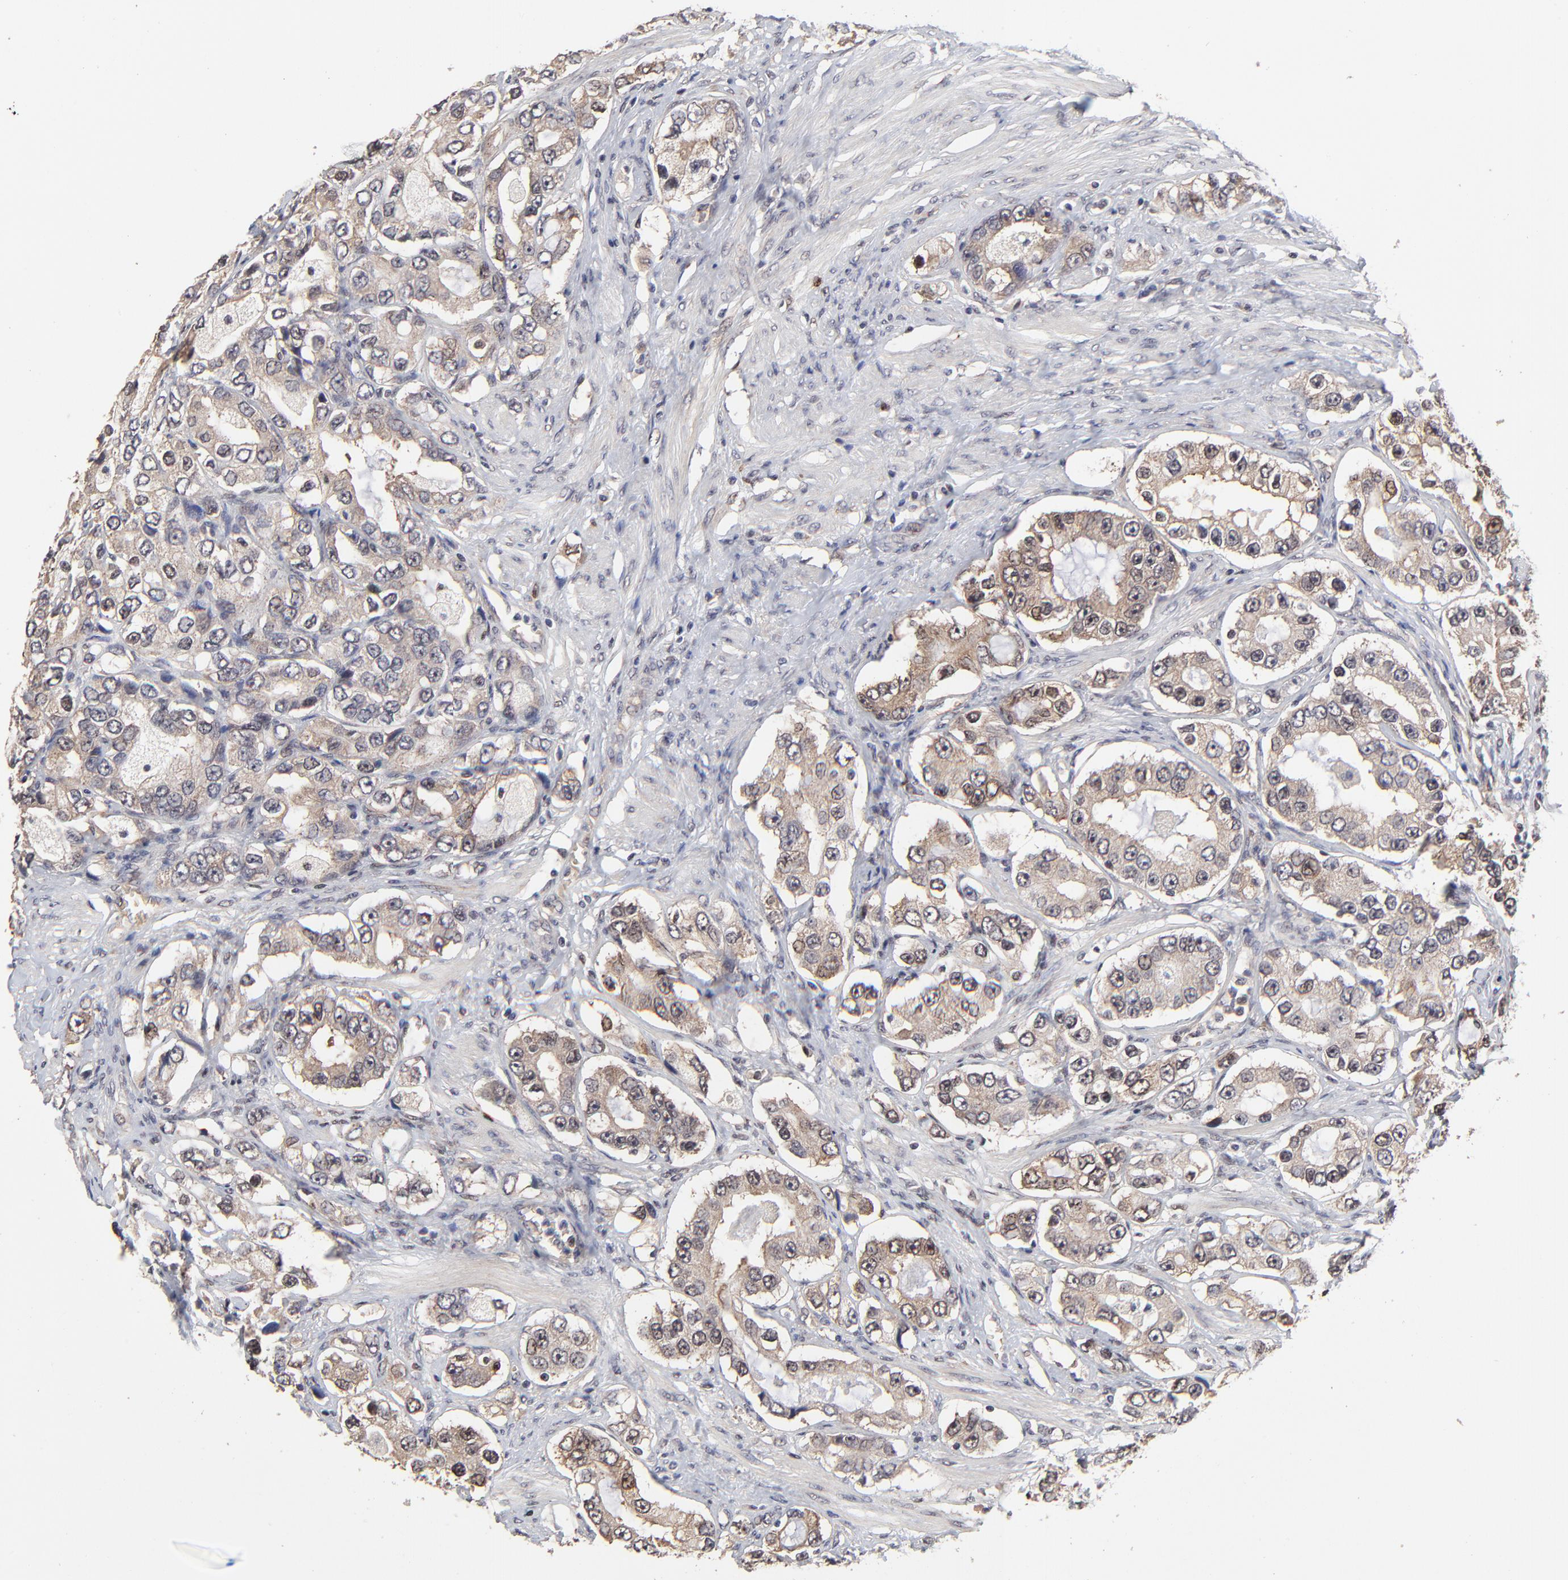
{"staining": {"intensity": "moderate", "quantity": ">75%", "location": "cytoplasmic/membranous"}, "tissue": "prostate cancer", "cell_type": "Tumor cells", "image_type": "cancer", "snomed": [{"axis": "morphology", "description": "Adenocarcinoma, High grade"}, {"axis": "topography", "description": "Prostate"}], "caption": "Immunohistochemical staining of prostate cancer (high-grade adenocarcinoma) demonstrates medium levels of moderate cytoplasmic/membranous protein expression in about >75% of tumor cells.", "gene": "FRMD8", "patient": {"sex": "male", "age": 63}}